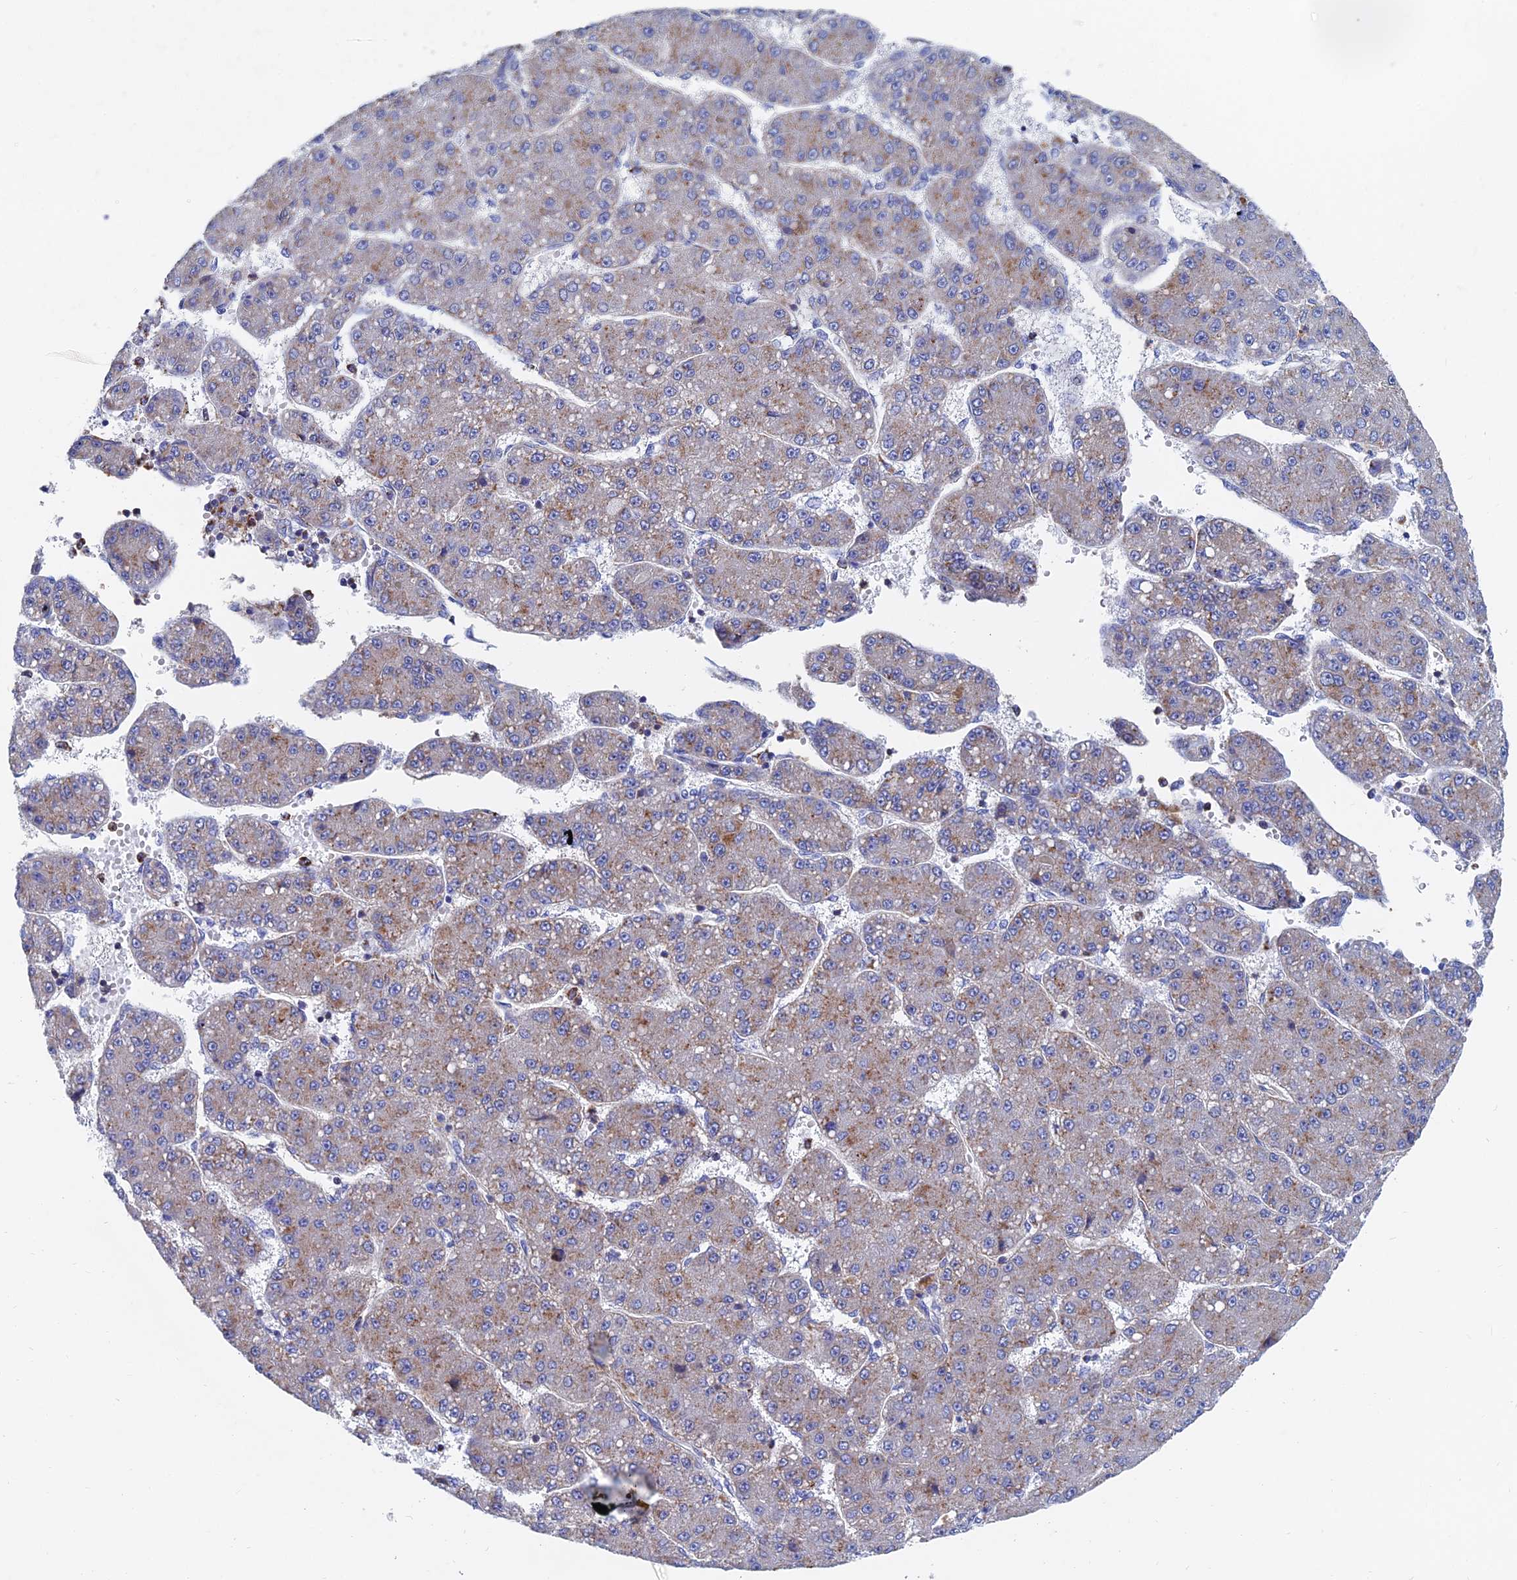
{"staining": {"intensity": "moderate", "quantity": ">75%", "location": "cytoplasmic/membranous"}, "tissue": "liver cancer", "cell_type": "Tumor cells", "image_type": "cancer", "snomed": [{"axis": "morphology", "description": "Carcinoma, Hepatocellular, NOS"}, {"axis": "topography", "description": "Liver"}], "caption": "Tumor cells display moderate cytoplasmic/membranous expression in approximately >75% of cells in liver hepatocellular carcinoma. (IHC, brightfield microscopy, high magnification).", "gene": "SPNS1", "patient": {"sex": "male", "age": 67}}